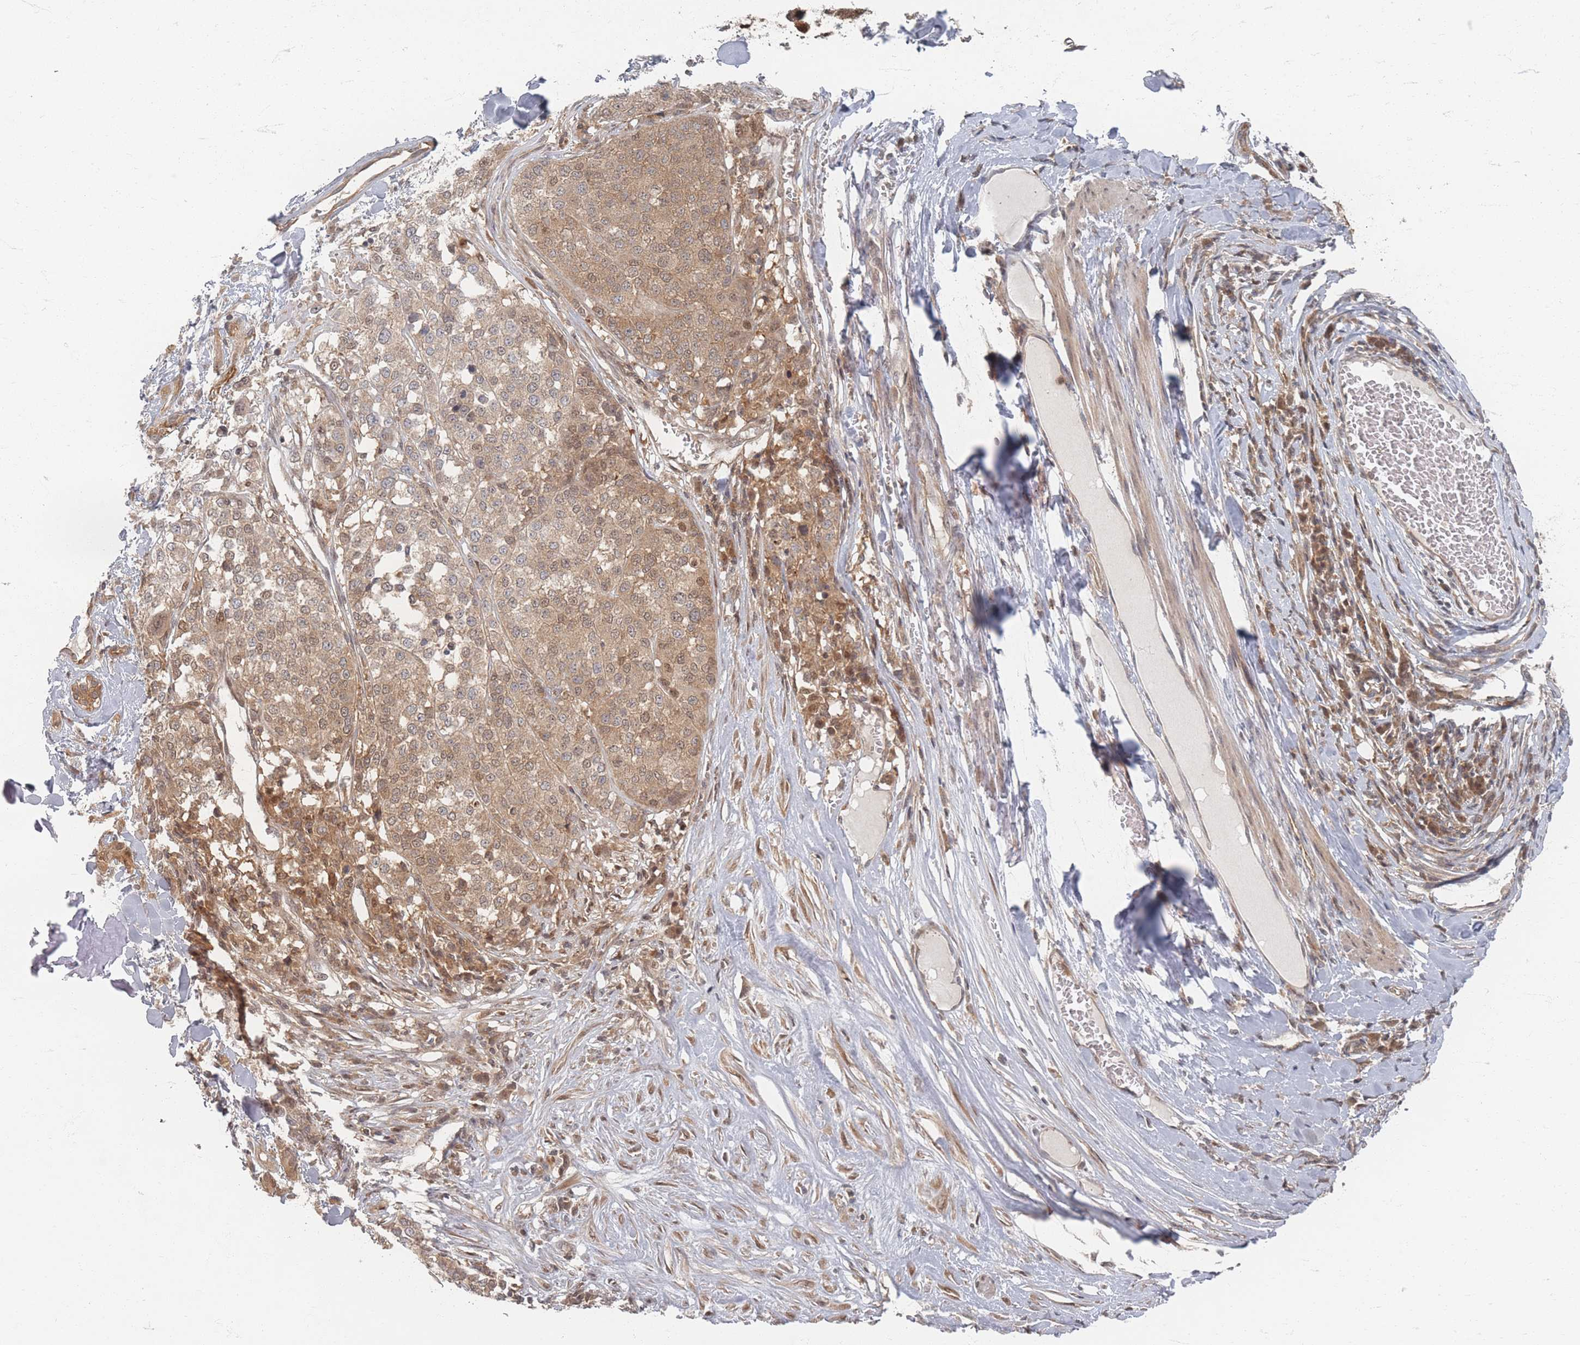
{"staining": {"intensity": "weak", "quantity": ">75%", "location": "cytoplasmic/membranous,nuclear"}, "tissue": "melanoma", "cell_type": "Tumor cells", "image_type": "cancer", "snomed": [{"axis": "morphology", "description": "Malignant melanoma, Metastatic site"}, {"axis": "topography", "description": "Lymph node"}], "caption": "Immunohistochemical staining of human malignant melanoma (metastatic site) reveals low levels of weak cytoplasmic/membranous and nuclear positivity in approximately >75% of tumor cells. The protein is shown in brown color, while the nuclei are stained blue.", "gene": "PSMD9", "patient": {"sex": "male", "age": 44}}